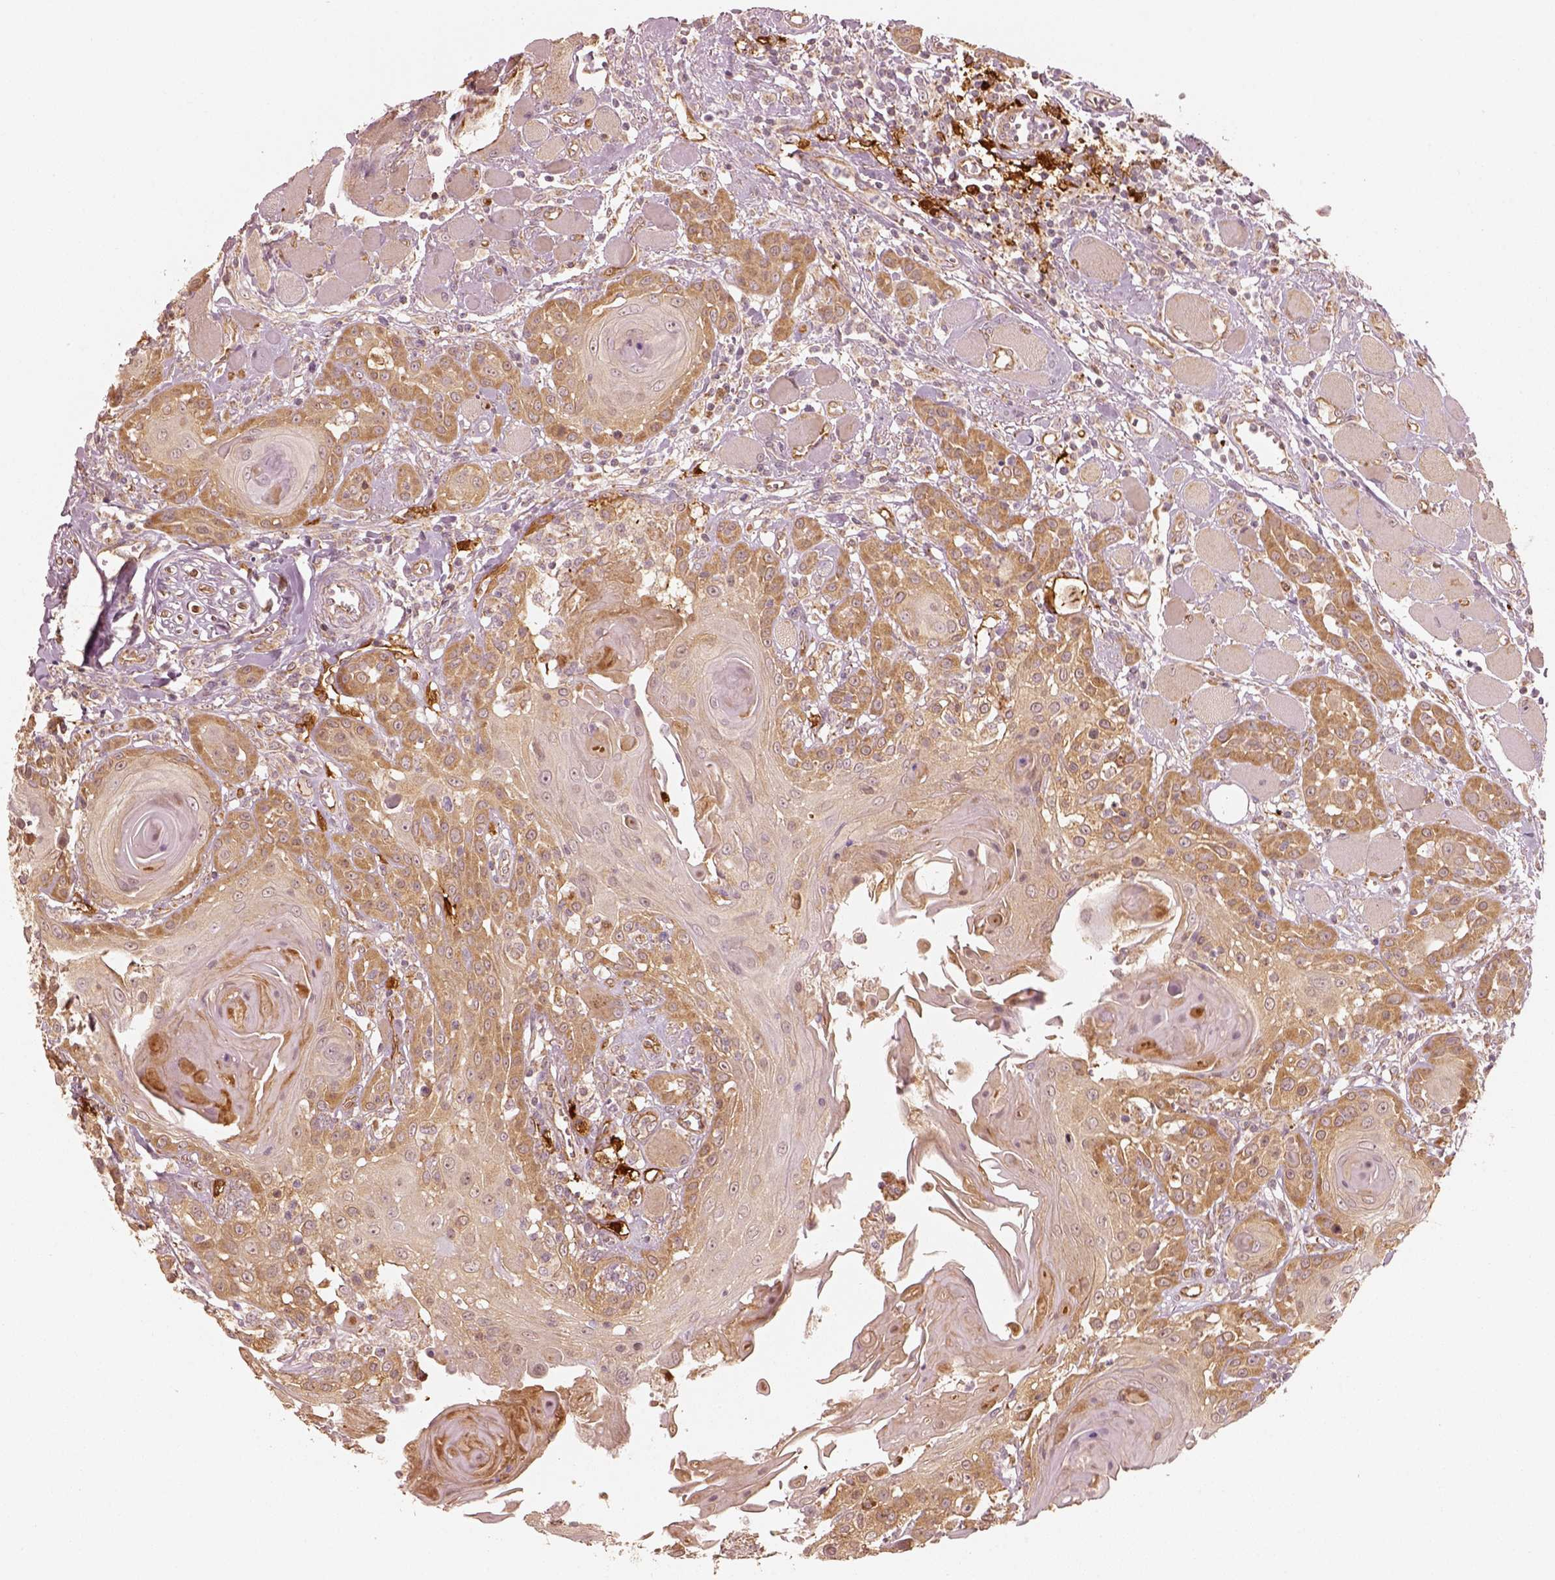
{"staining": {"intensity": "moderate", "quantity": ">75%", "location": "cytoplasmic/membranous"}, "tissue": "head and neck cancer", "cell_type": "Tumor cells", "image_type": "cancer", "snomed": [{"axis": "morphology", "description": "Squamous cell carcinoma, NOS"}, {"axis": "topography", "description": "Head-Neck"}], "caption": "Head and neck squamous cell carcinoma tissue displays moderate cytoplasmic/membranous expression in about >75% of tumor cells, visualized by immunohistochemistry.", "gene": "FSCN1", "patient": {"sex": "female", "age": 80}}